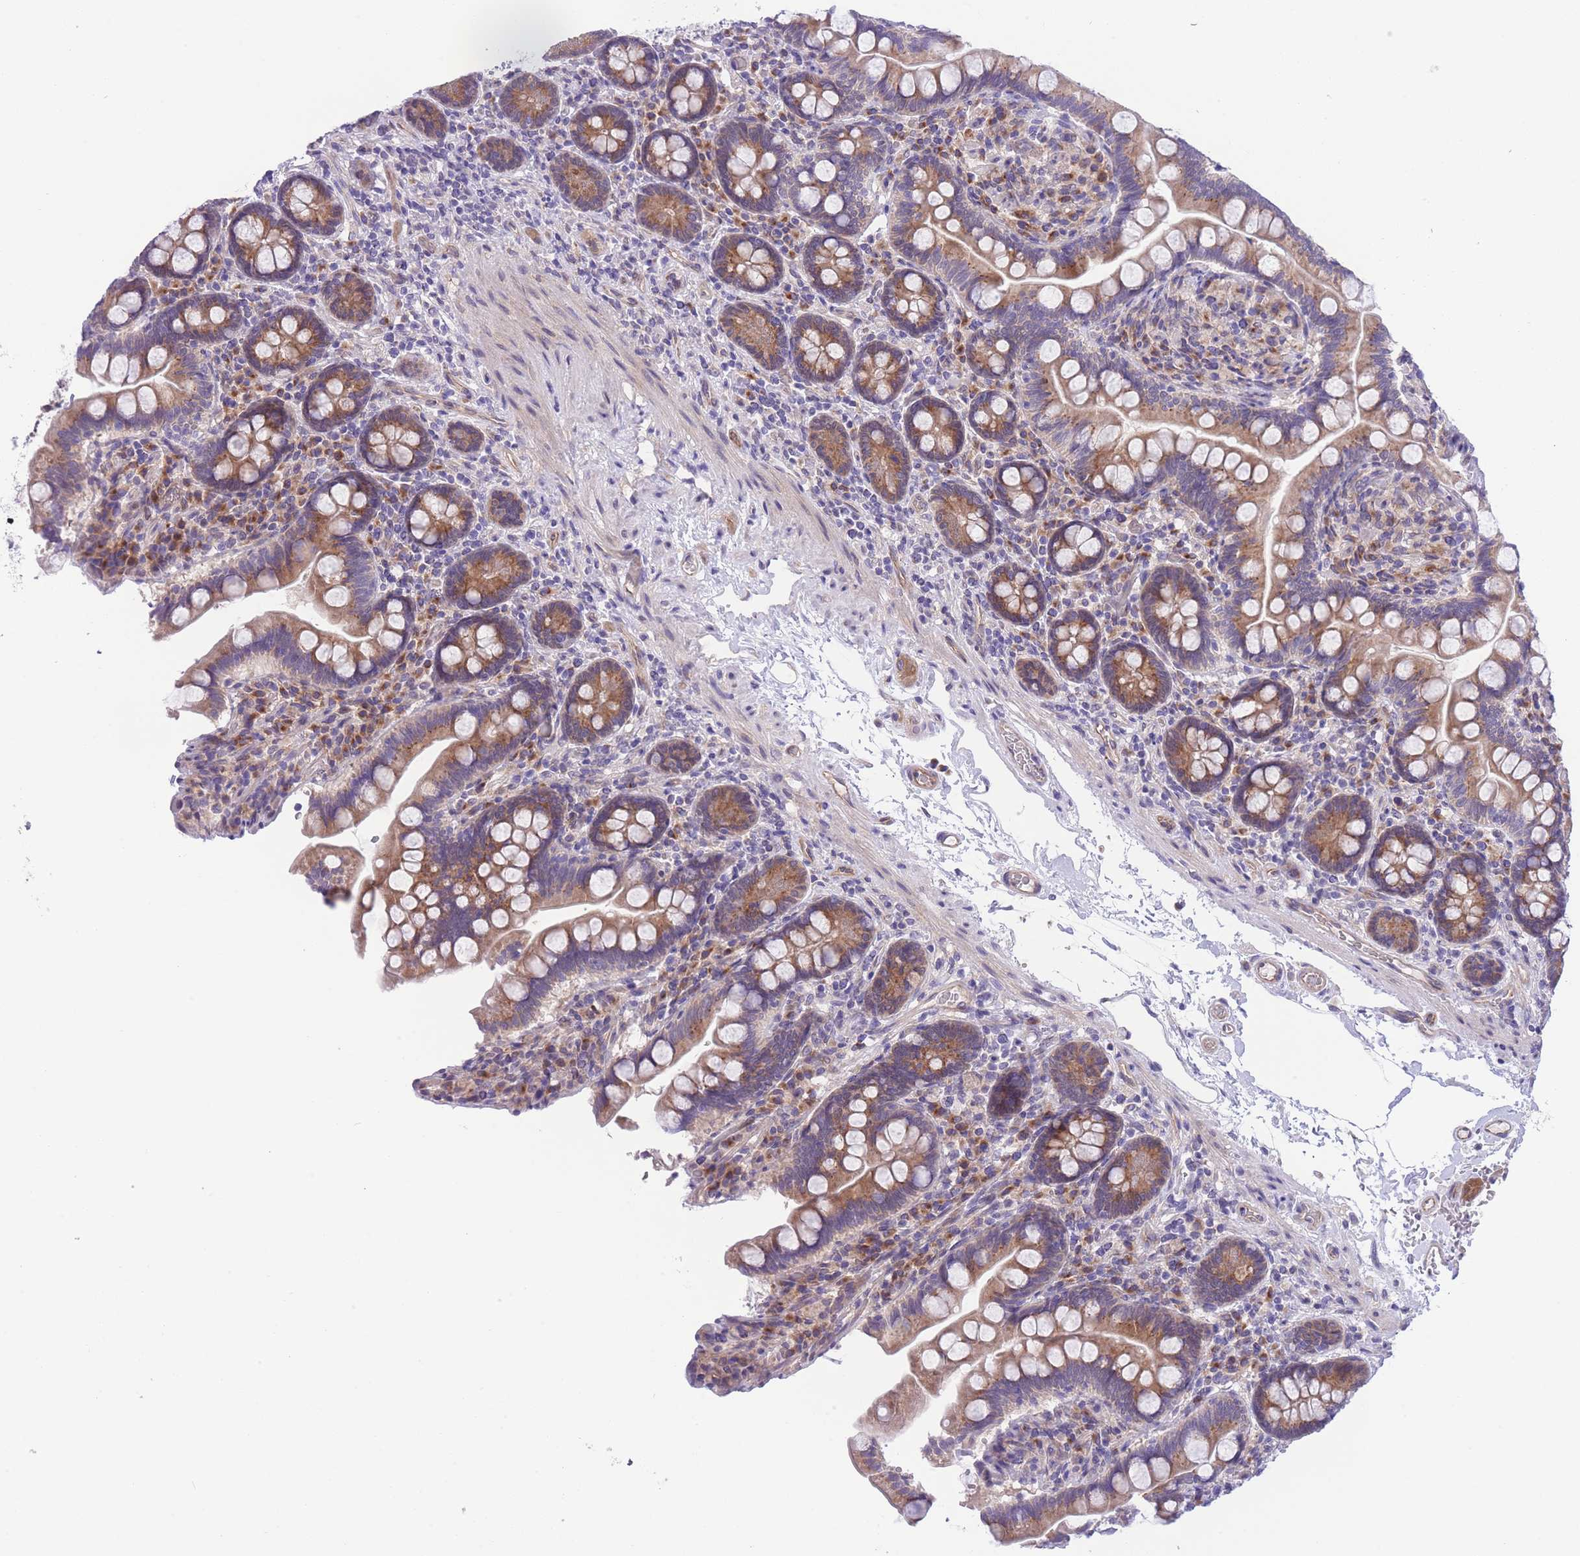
{"staining": {"intensity": "moderate", "quantity": ">75%", "location": "cytoplasmic/membranous"}, "tissue": "small intestine", "cell_type": "Glandular cells", "image_type": "normal", "snomed": [{"axis": "morphology", "description": "Normal tissue, NOS"}, {"axis": "topography", "description": "Small intestine"}], "caption": "Immunohistochemical staining of benign small intestine demonstrates >75% levels of moderate cytoplasmic/membranous protein staining in about >75% of glandular cells.", "gene": "WWOX", "patient": {"sex": "female", "age": 64}}